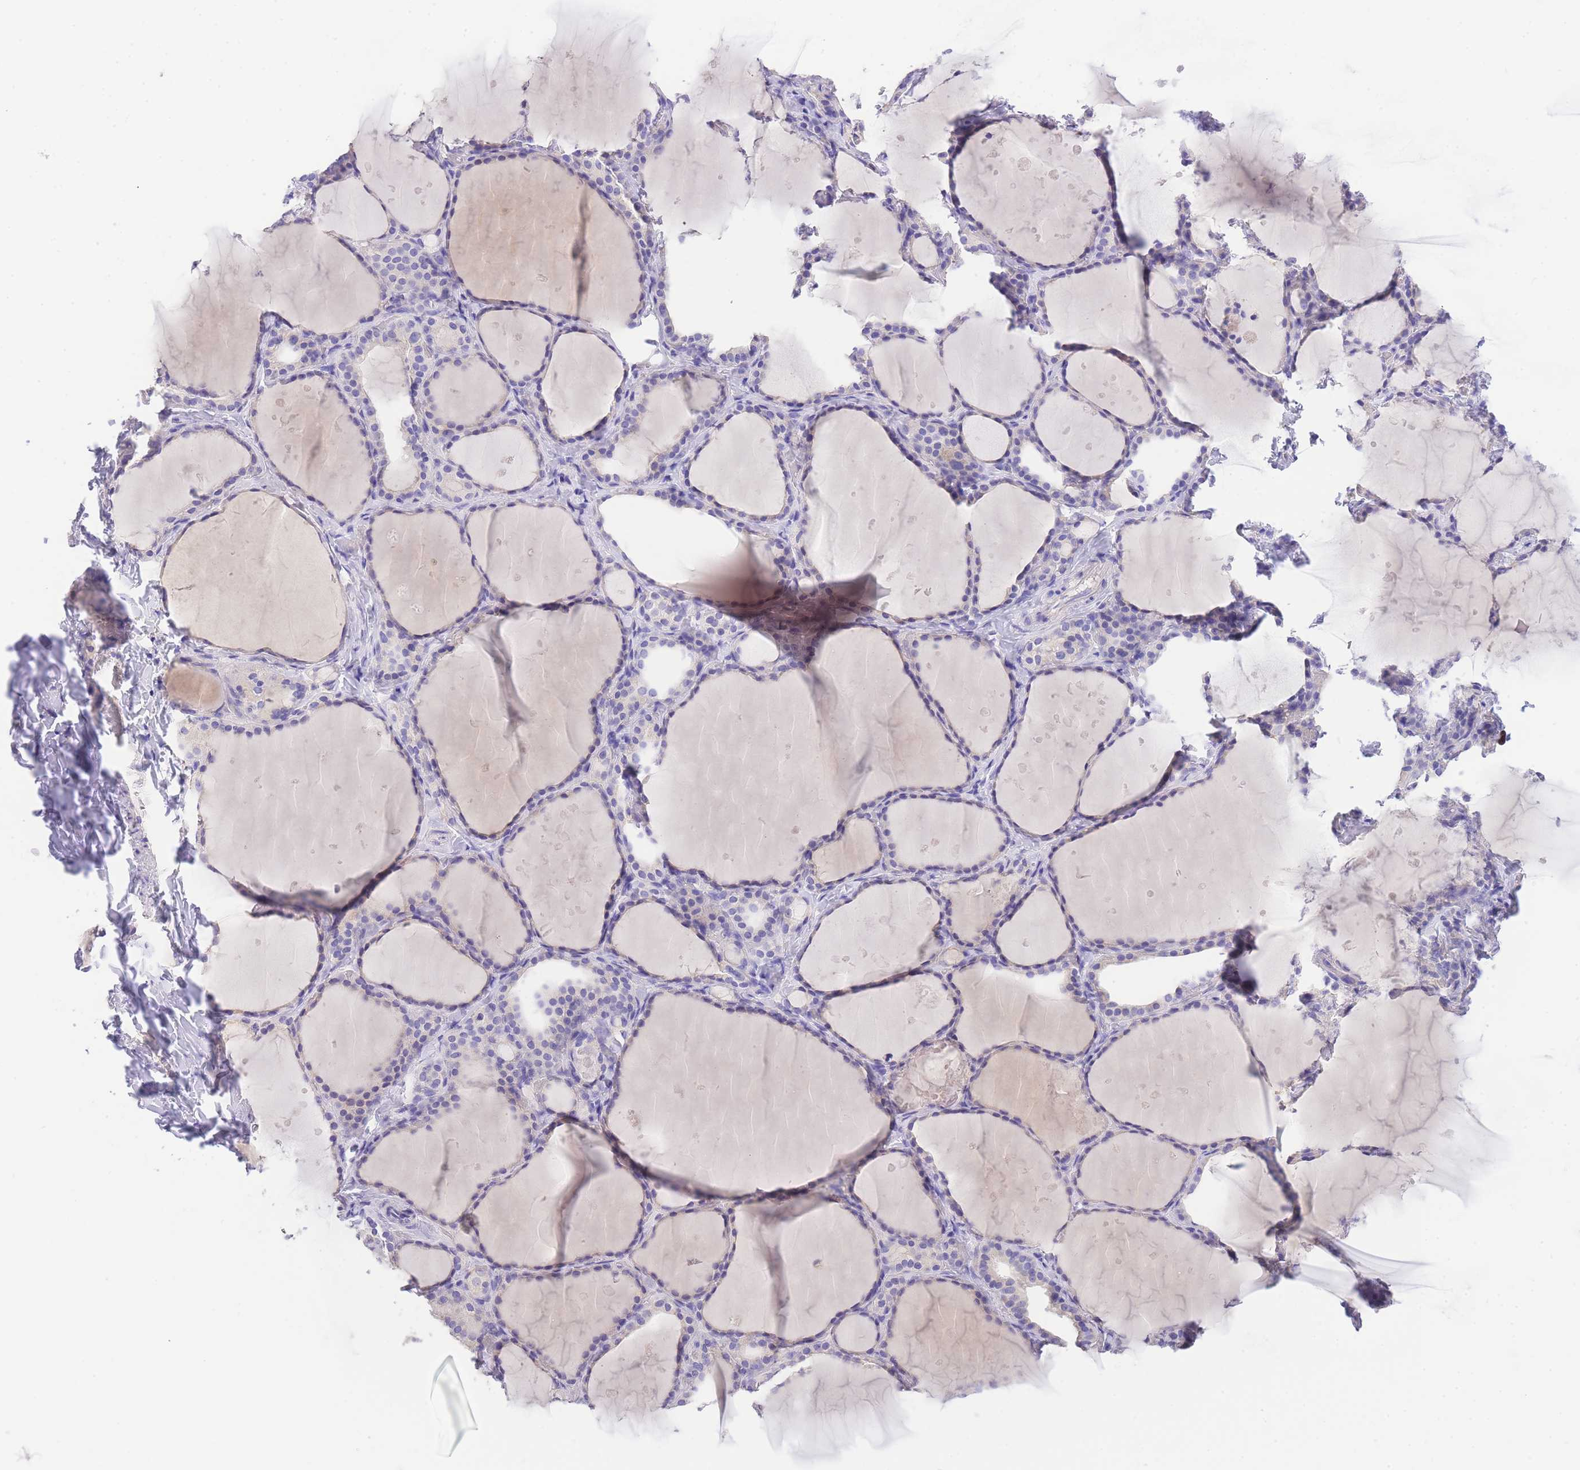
{"staining": {"intensity": "negative", "quantity": "none", "location": "none"}, "tissue": "thyroid gland", "cell_type": "Glandular cells", "image_type": "normal", "snomed": [{"axis": "morphology", "description": "Normal tissue, NOS"}, {"axis": "topography", "description": "Thyroid gland"}], "caption": "Human thyroid gland stained for a protein using immunohistochemistry (IHC) exhibits no positivity in glandular cells.", "gene": "EPN2", "patient": {"sex": "female", "age": 44}}